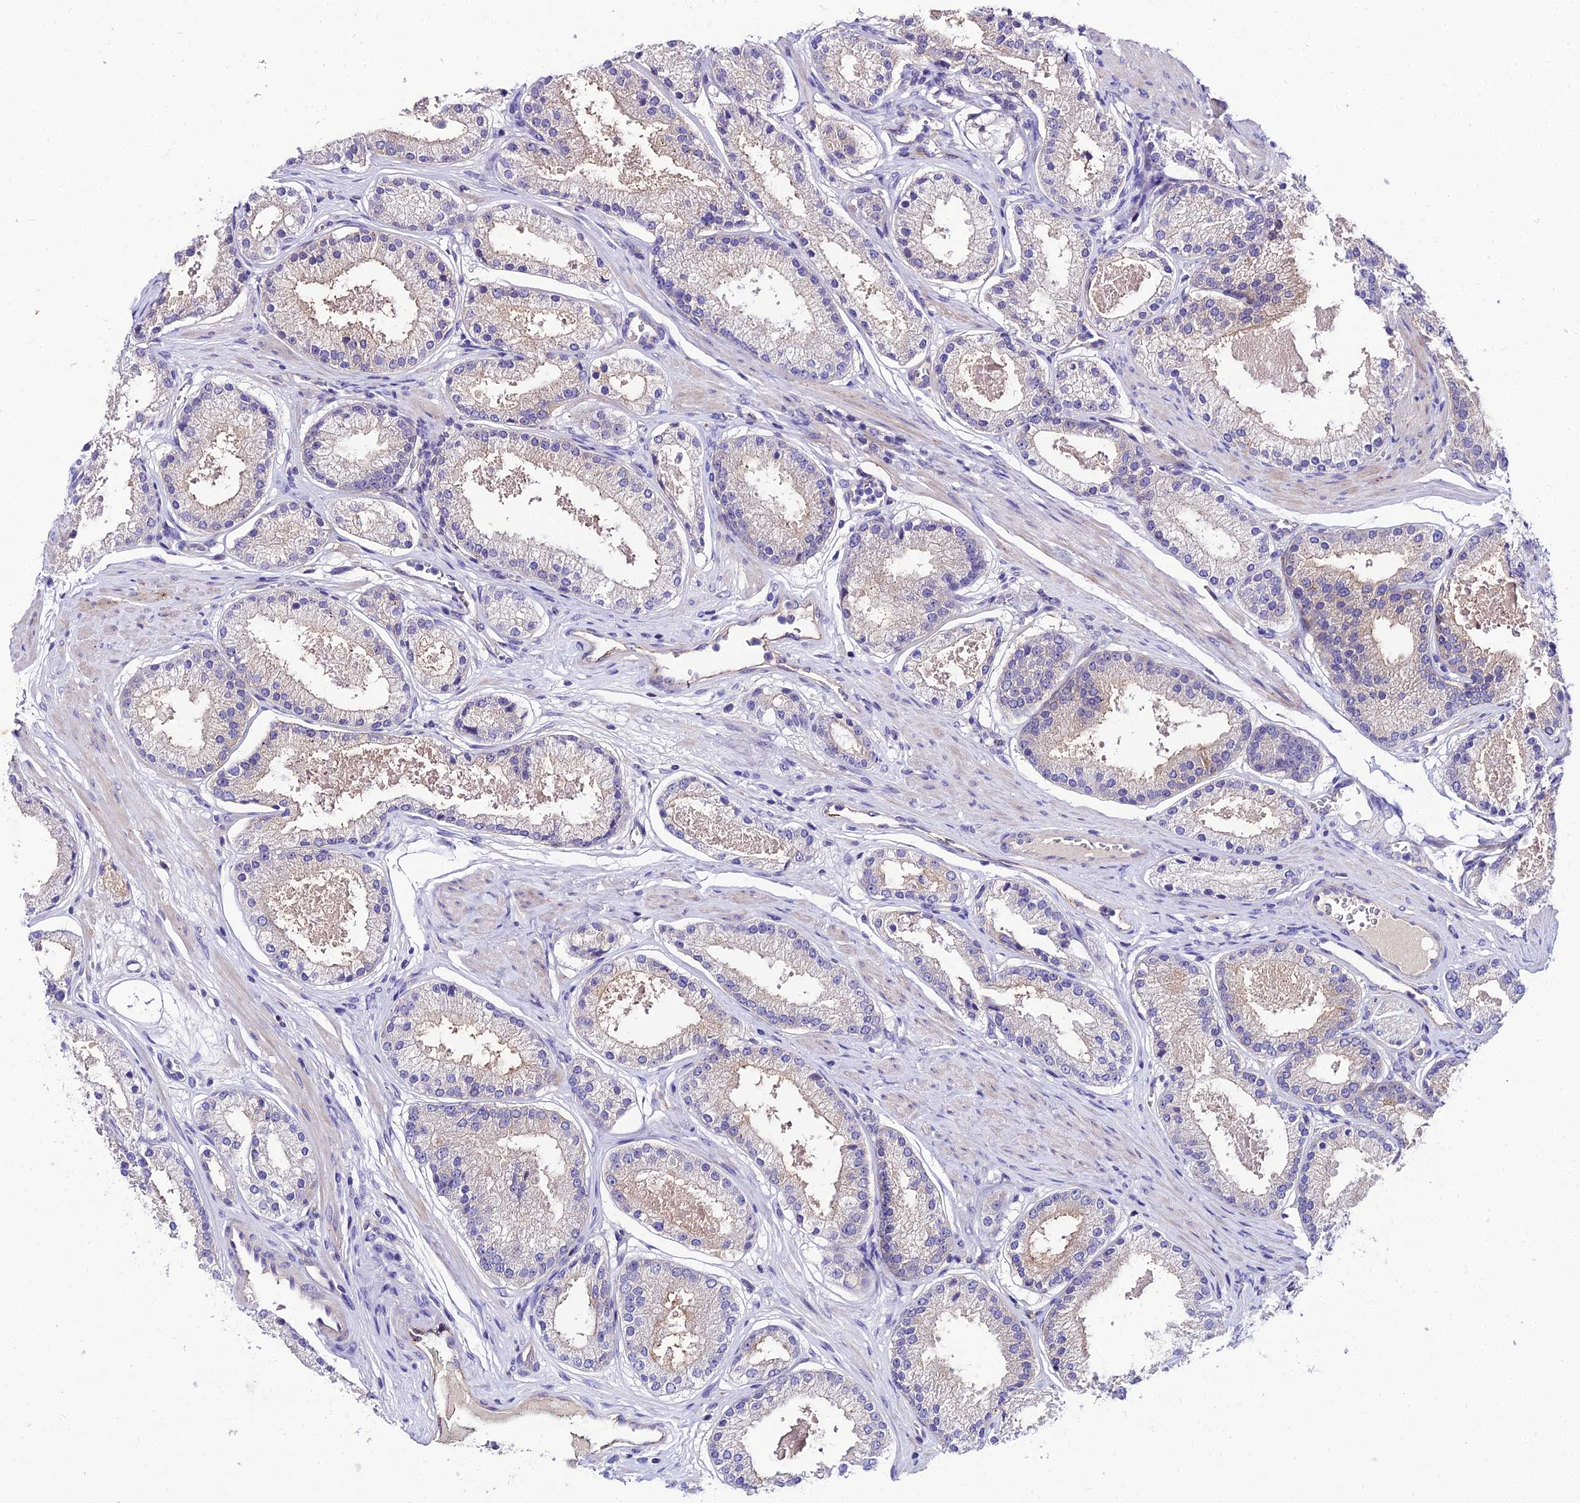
{"staining": {"intensity": "weak", "quantity": "<25%", "location": "cytoplasmic/membranous"}, "tissue": "prostate cancer", "cell_type": "Tumor cells", "image_type": "cancer", "snomed": [{"axis": "morphology", "description": "Adenocarcinoma, Low grade"}, {"axis": "topography", "description": "Prostate"}], "caption": "Prostate adenocarcinoma (low-grade) was stained to show a protein in brown. There is no significant expression in tumor cells. (Brightfield microscopy of DAB immunohistochemistry at high magnification).", "gene": "SHQ1", "patient": {"sex": "male", "age": 59}}